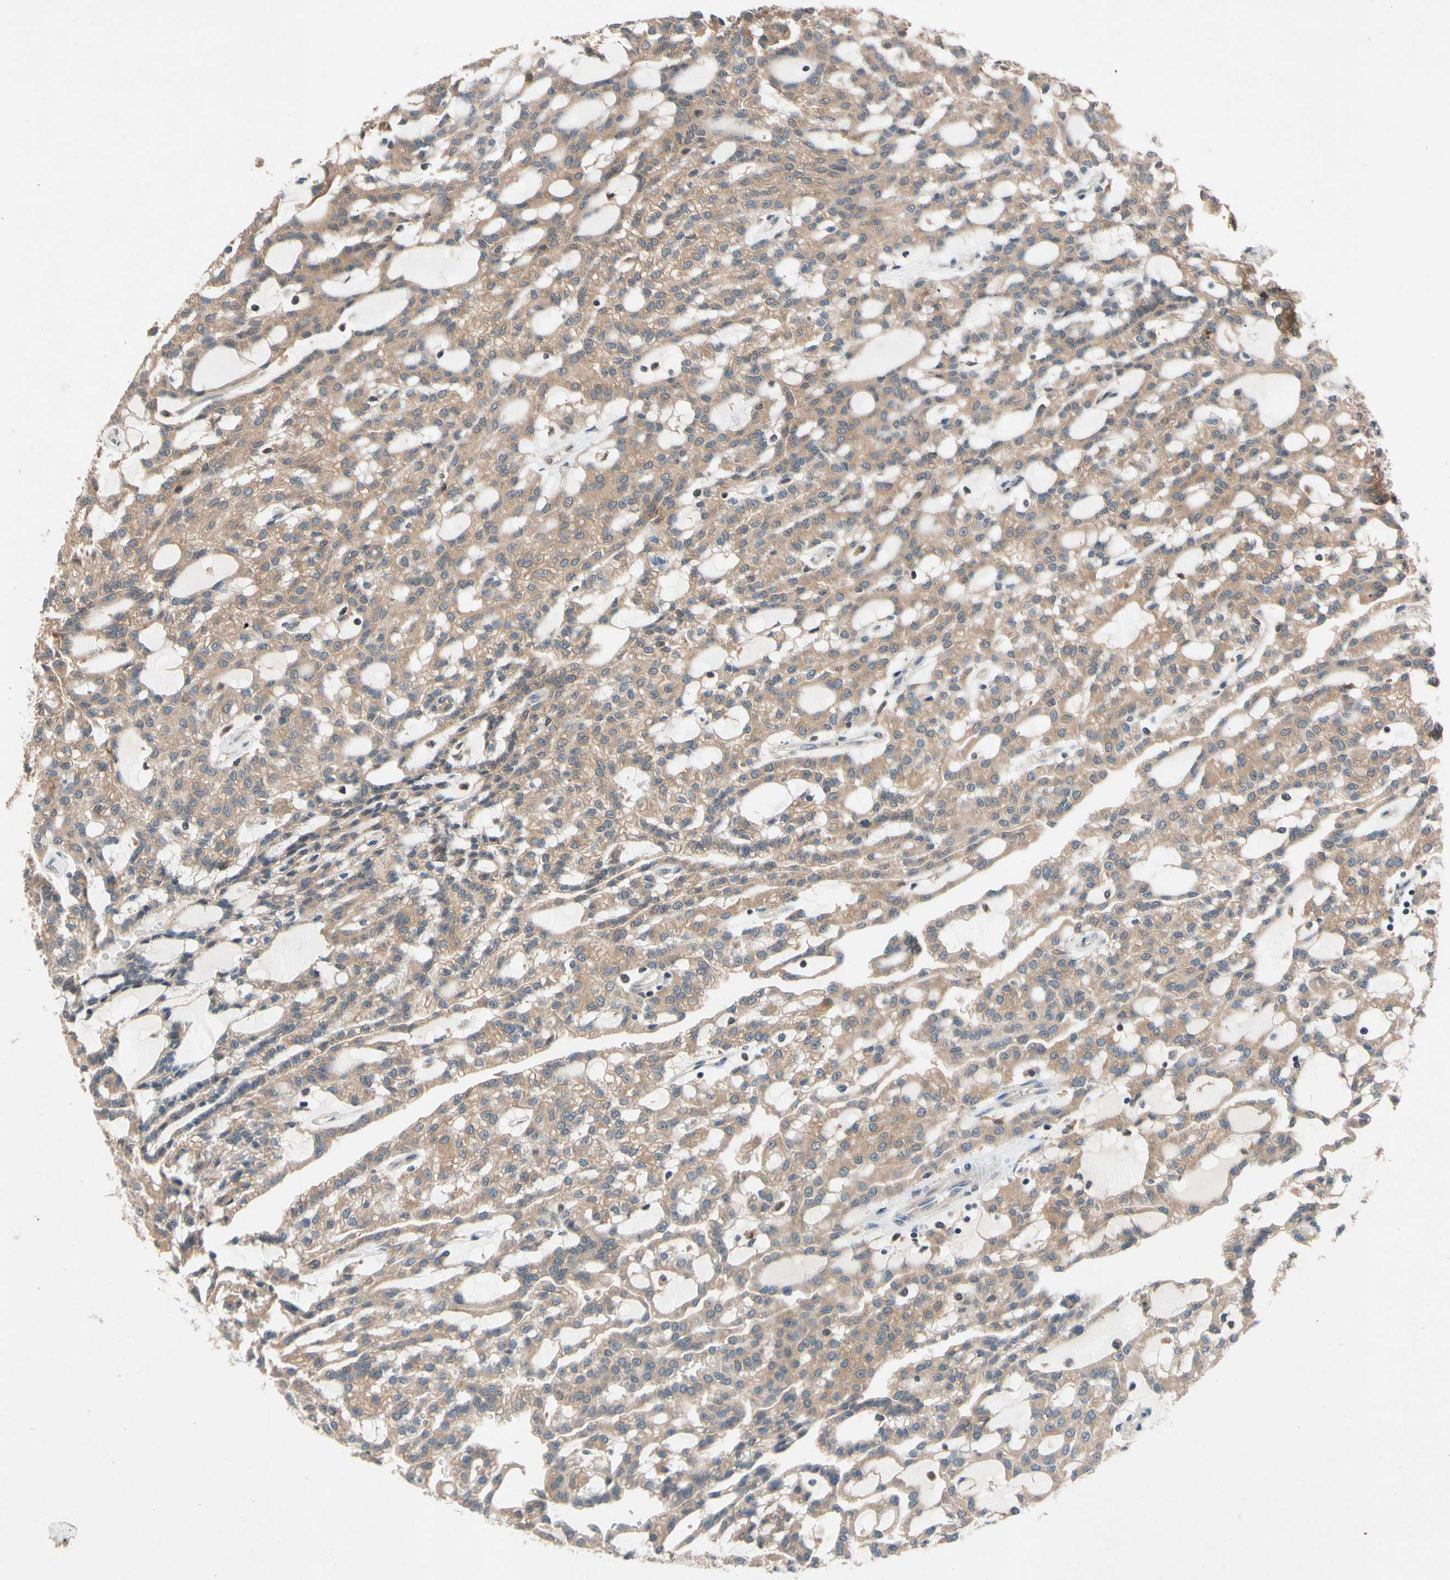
{"staining": {"intensity": "moderate", "quantity": ">75%", "location": "cytoplasmic/membranous"}, "tissue": "renal cancer", "cell_type": "Tumor cells", "image_type": "cancer", "snomed": [{"axis": "morphology", "description": "Adenocarcinoma, NOS"}, {"axis": "topography", "description": "Kidney"}], "caption": "Adenocarcinoma (renal) stained with DAB immunohistochemistry (IHC) shows medium levels of moderate cytoplasmic/membranous staining in about >75% of tumor cells.", "gene": "PRDX4", "patient": {"sex": "male", "age": 63}}